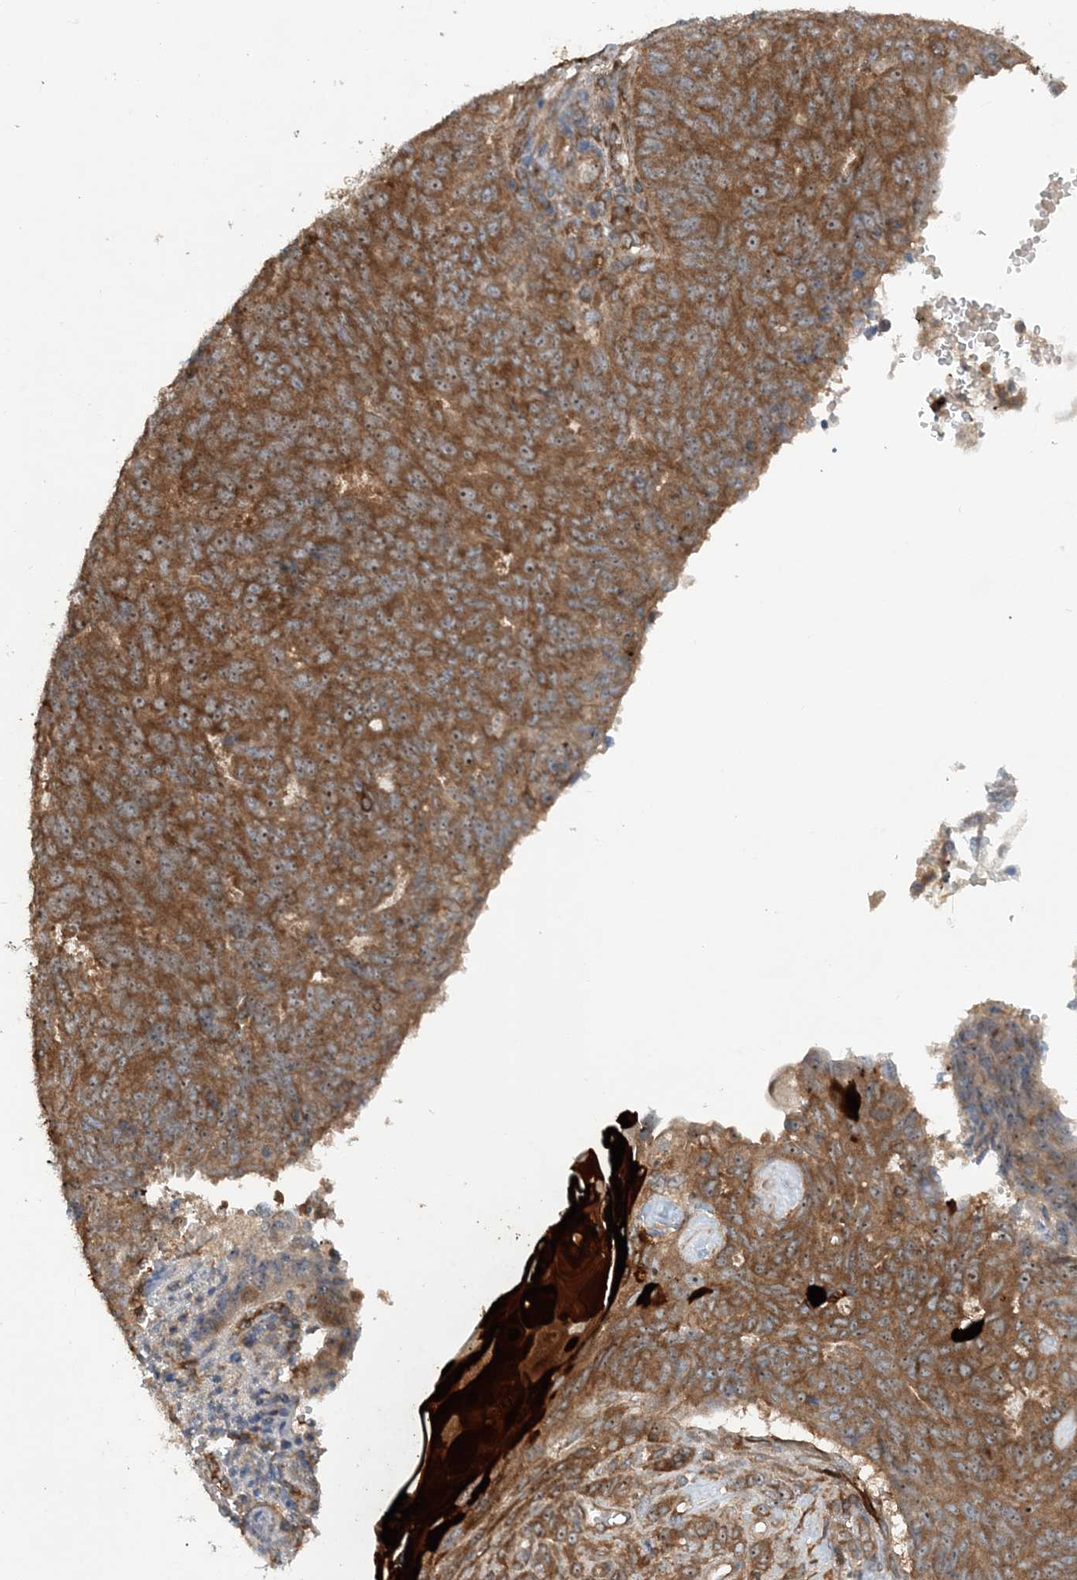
{"staining": {"intensity": "moderate", "quantity": ">75%", "location": "cytoplasmic/membranous,nuclear"}, "tissue": "endometrial cancer", "cell_type": "Tumor cells", "image_type": "cancer", "snomed": [{"axis": "morphology", "description": "Adenocarcinoma, NOS"}, {"axis": "topography", "description": "Endometrium"}], "caption": "High-power microscopy captured an immunohistochemistry histopathology image of adenocarcinoma (endometrial), revealing moderate cytoplasmic/membranous and nuclear staining in approximately >75% of tumor cells. Nuclei are stained in blue.", "gene": "ACAP2", "patient": {"sex": "female", "age": 32}}